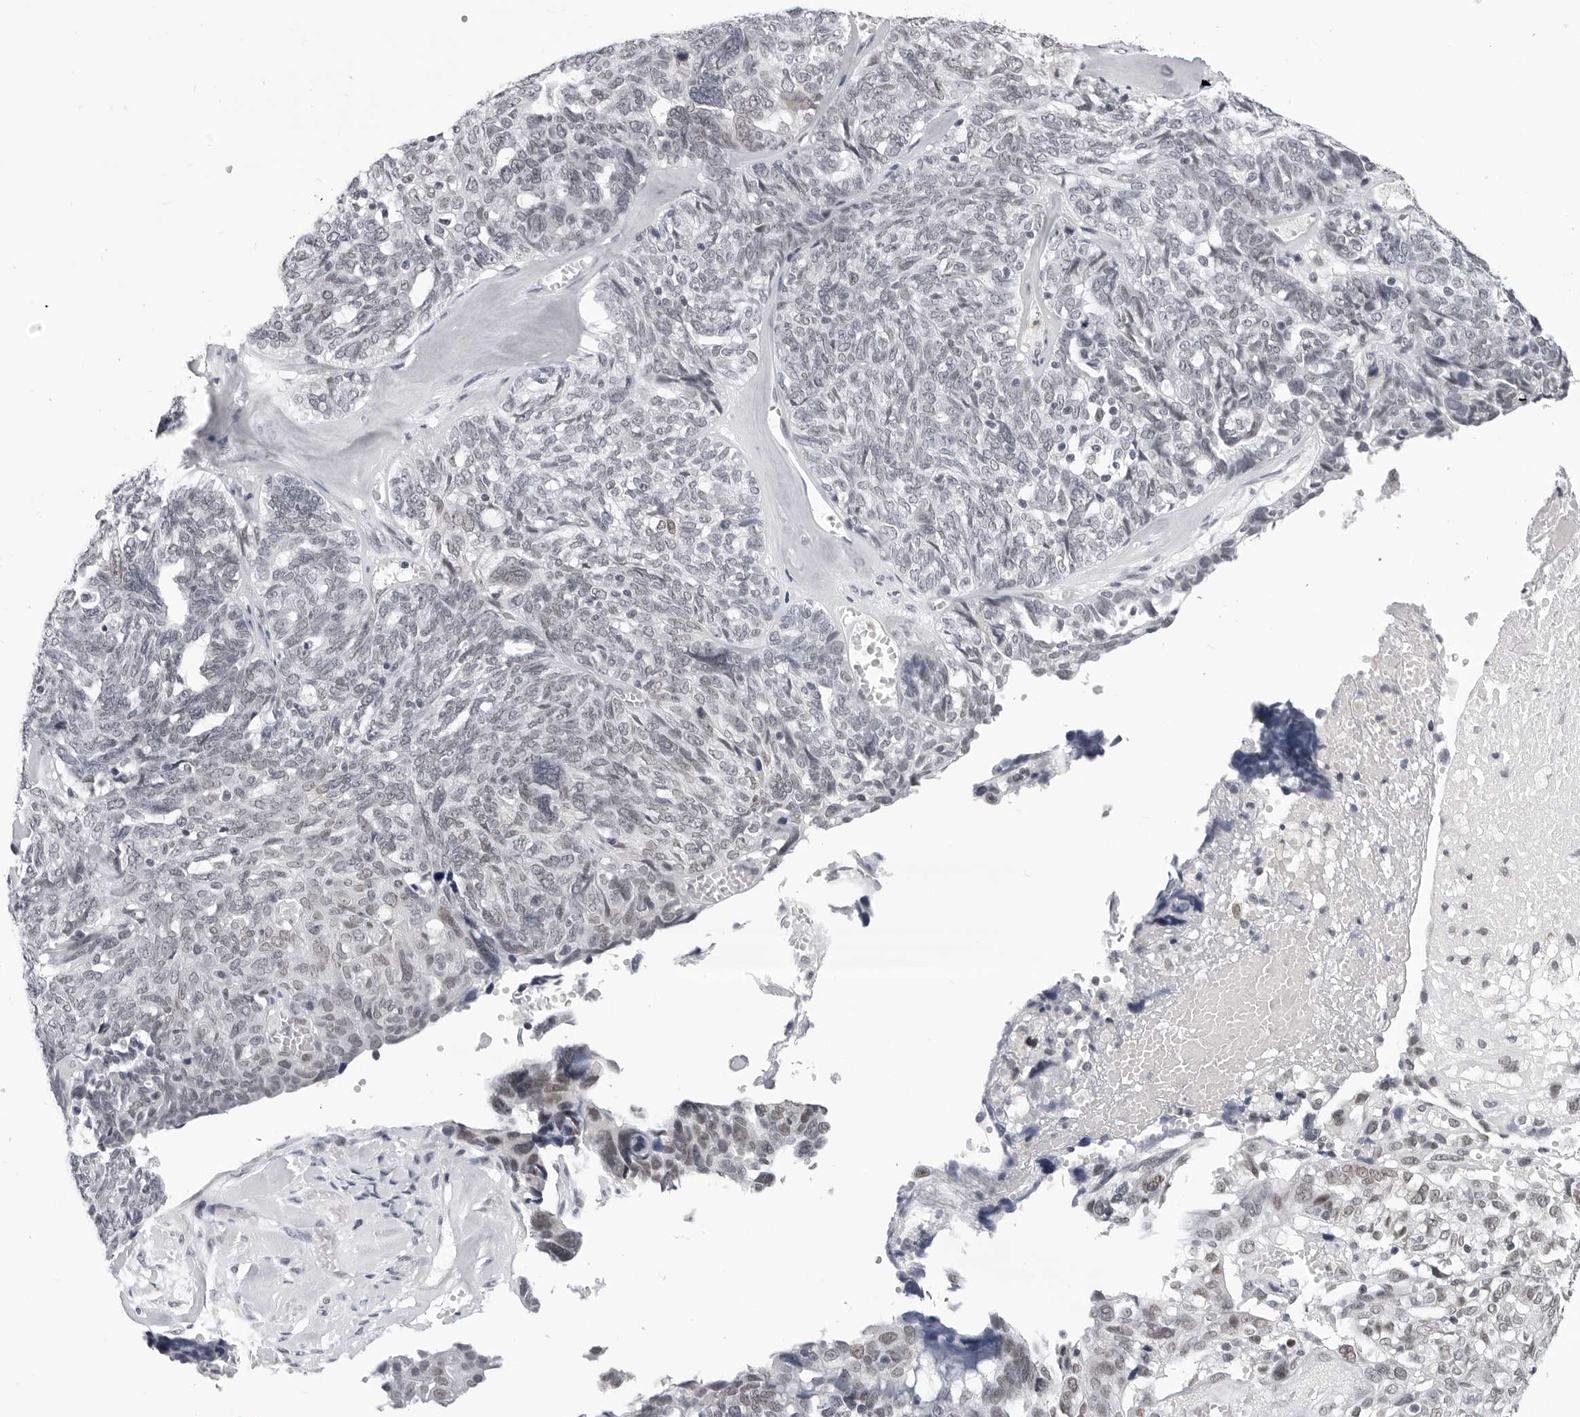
{"staining": {"intensity": "weak", "quantity": "25%-75%", "location": "nuclear"}, "tissue": "ovarian cancer", "cell_type": "Tumor cells", "image_type": "cancer", "snomed": [{"axis": "morphology", "description": "Cystadenocarcinoma, serous, NOS"}, {"axis": "topography", "description": "Ovary"}], "caption": "A high-resolution photomicrograph shows immunohistochemistry (IHC) staining of ovarian cancer (serous cystadenocarcinoma), which demonstrates weak nuclear staining in about 25%-75% of tumor cells.", "gene": "SF3B4", "patient": {"sex": "female", "age": 79}}